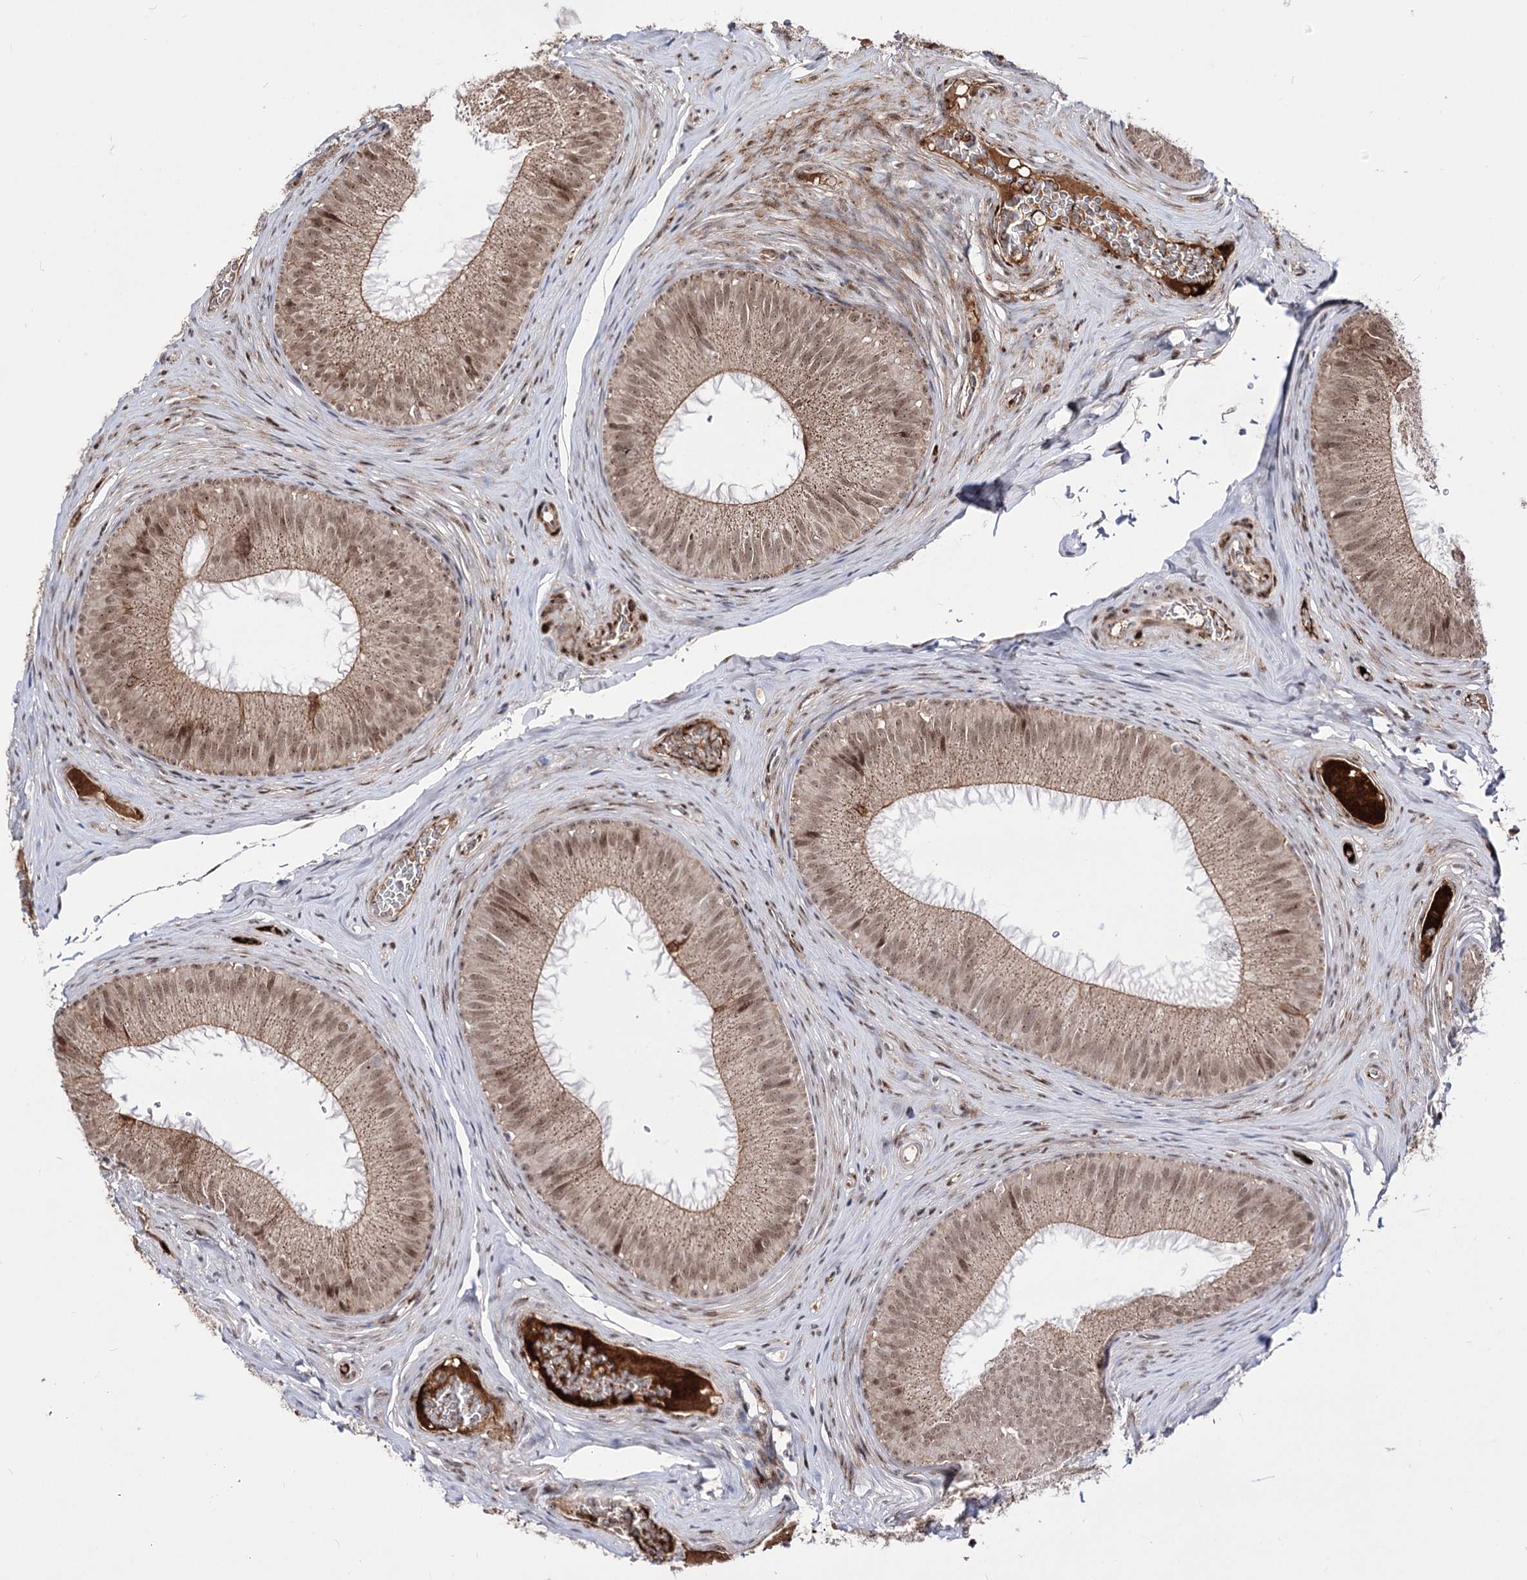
{"staining": {"intensity": "weak", "quantity": ">75%", "location": "nuclear"}, "tissue": "epididymis", "cell_type": "Glandular cells", "image_type": "normal", "snomed": [{"axis": "morphology", "description": "Normal tissue, NOS"}, {"axis": "topography", "description": "Epididymis"}], "caption": "The micrograph reveals staining of benign epididymis, revealing weak nuclear protein positivity (brown color) within glandular cells.", "gene": "STOX1", "patient": {"sex": "male", "age": 34}}